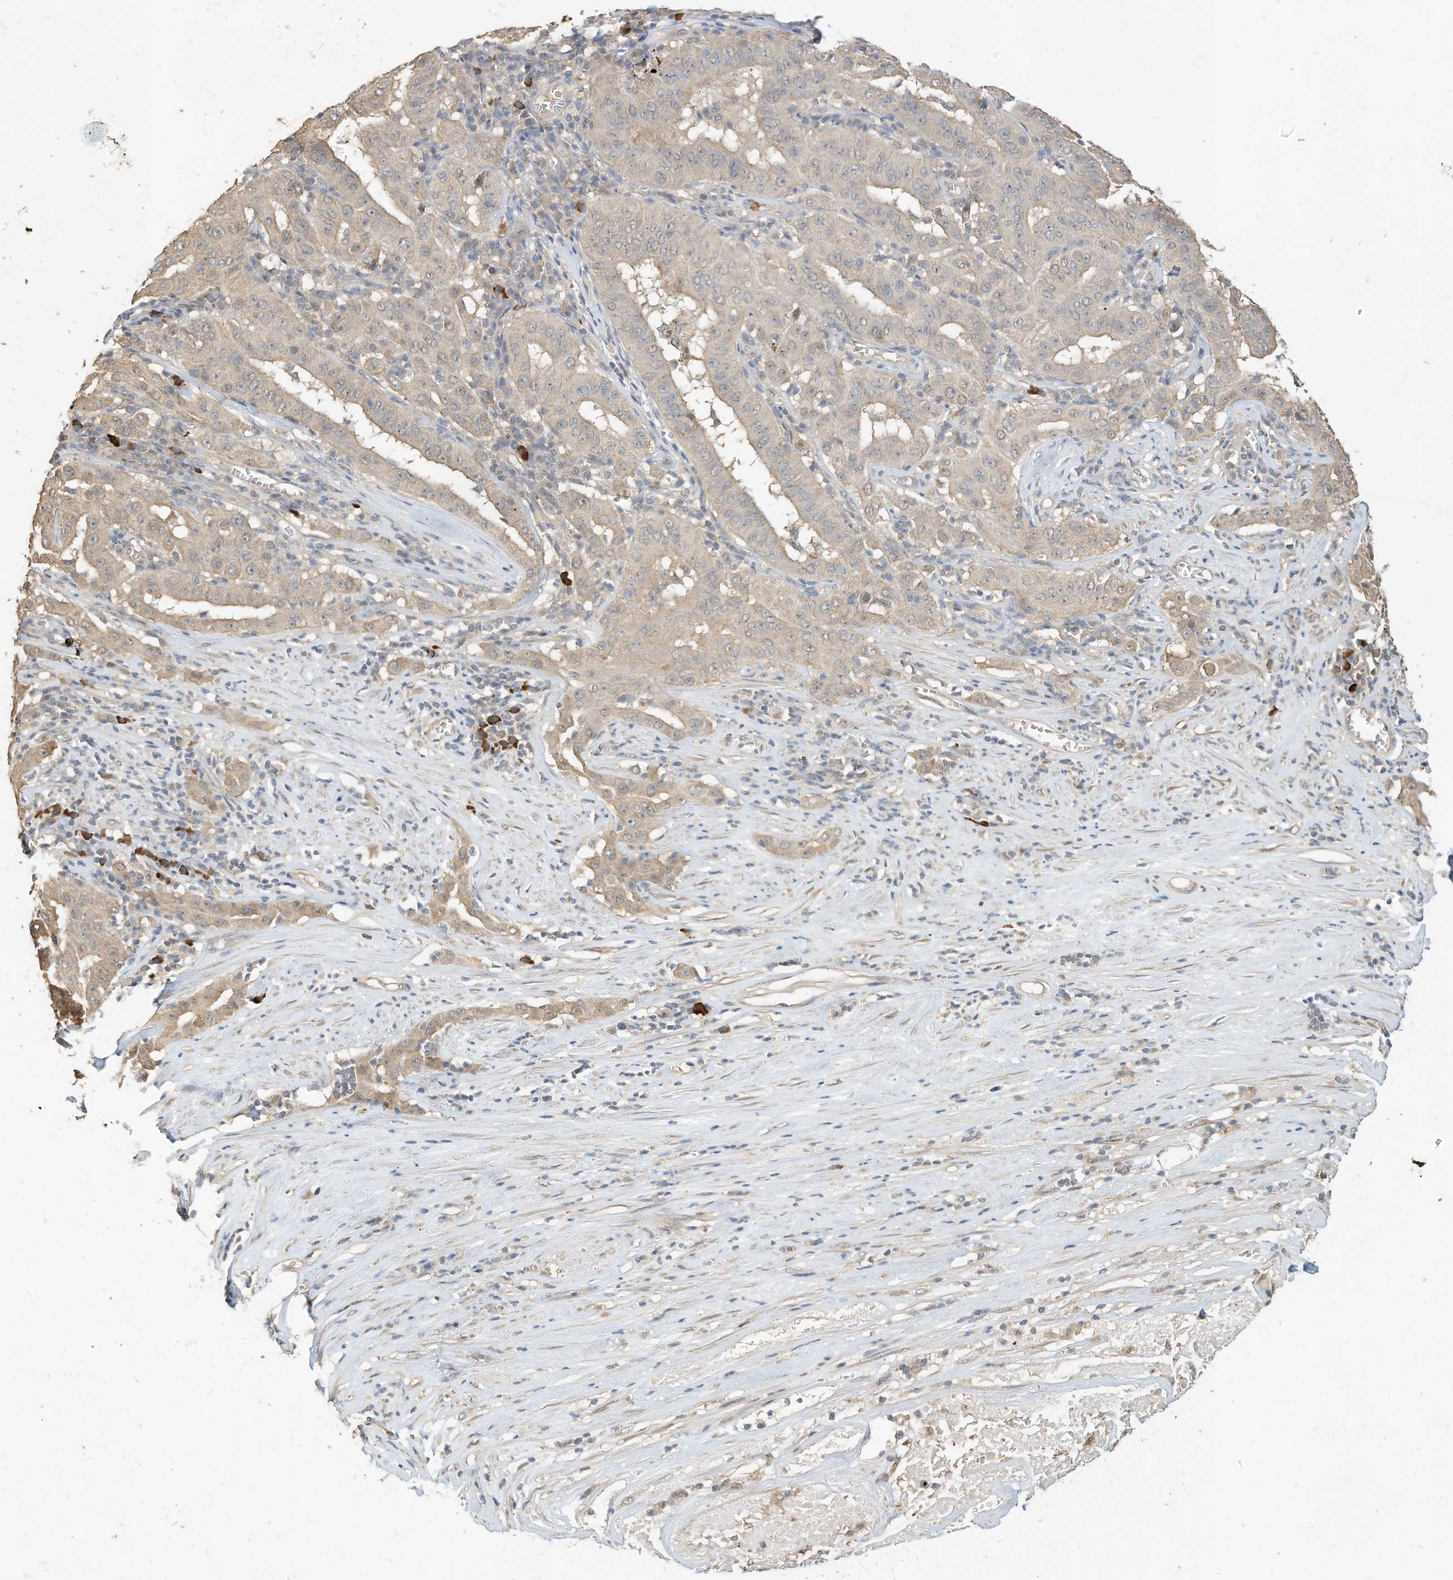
{"staining": {"intensity": "weak", "quantity": "25%-75%", "location": "cytoplasmic/membranous"}, "tissue": "pancreatic cancer", "cell_type": "Tumor cells", "image_type": "cancer", "snomed": [{"axis": "morphology", "description": "Adenocarcinoma, NOS"}, {"axis": "topography", "description": "Pancreas"}], "caption": "The micrograph exhibits staining of pancreatic cancer, revealing weak cytoplasmic/membranous protein staining (brown color) within tumor cells. Nuclei are stained in blue.", "gene": "OFD1", "patient": {"sex": "male", "age": 63}}